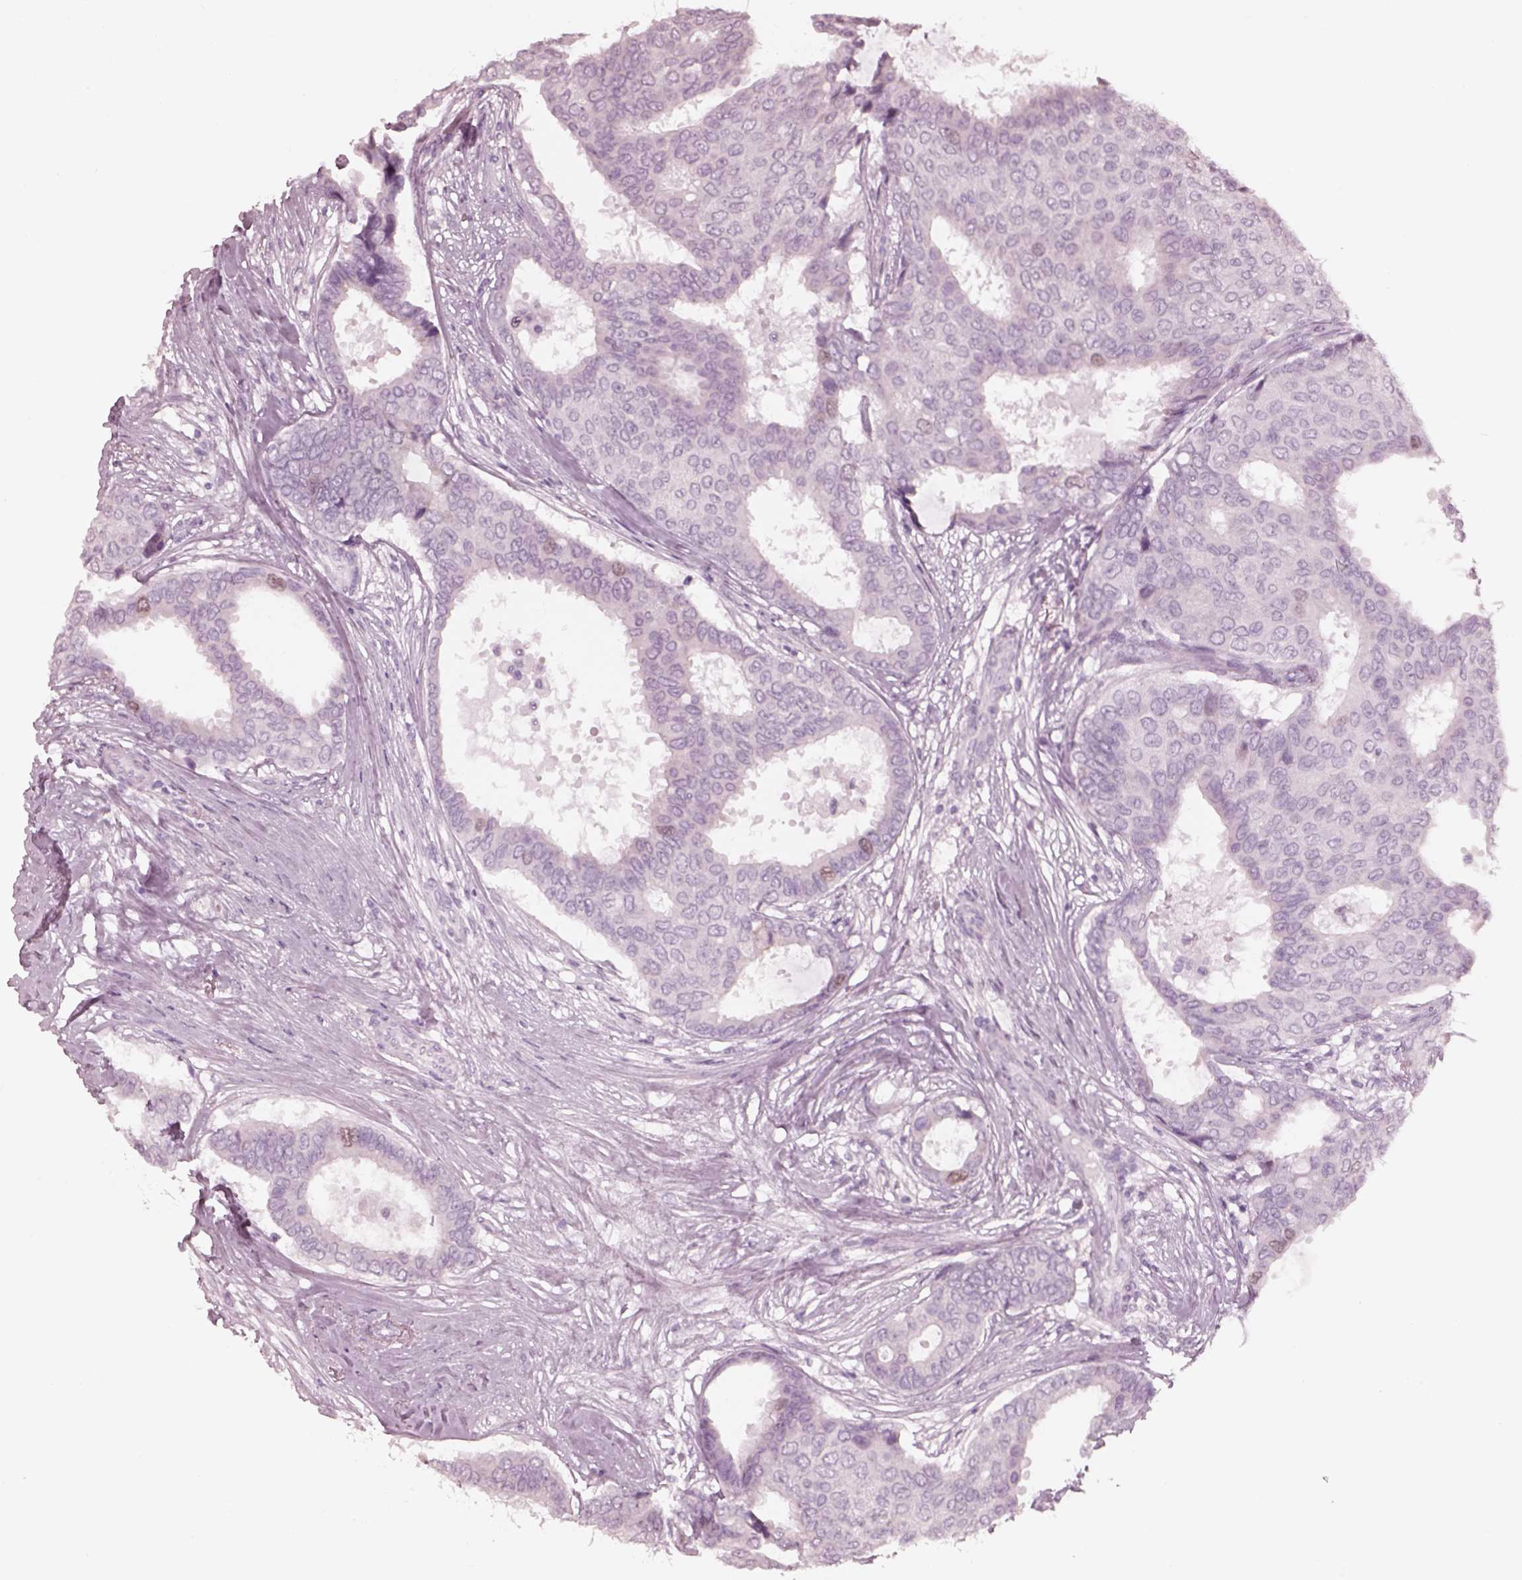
{"staining": {"intensity": "negative", "quantity": "none", "location": "none"}, "tissue": "breast cancer", "cell_type": "Tumor cells", "image_type": "cancer", "snomed": [{"axis": "morphology", "description": "Duct carcinoma"}, {"axis": "topography", "description": "Breast"}], "caption": "Protein analysis of breast infiltrating ductal carcinoma demonstrates no significant positivity in tumor cells.", "gene": "KRTAP24-1", "patient": {"sex": "female", "age": 75}}